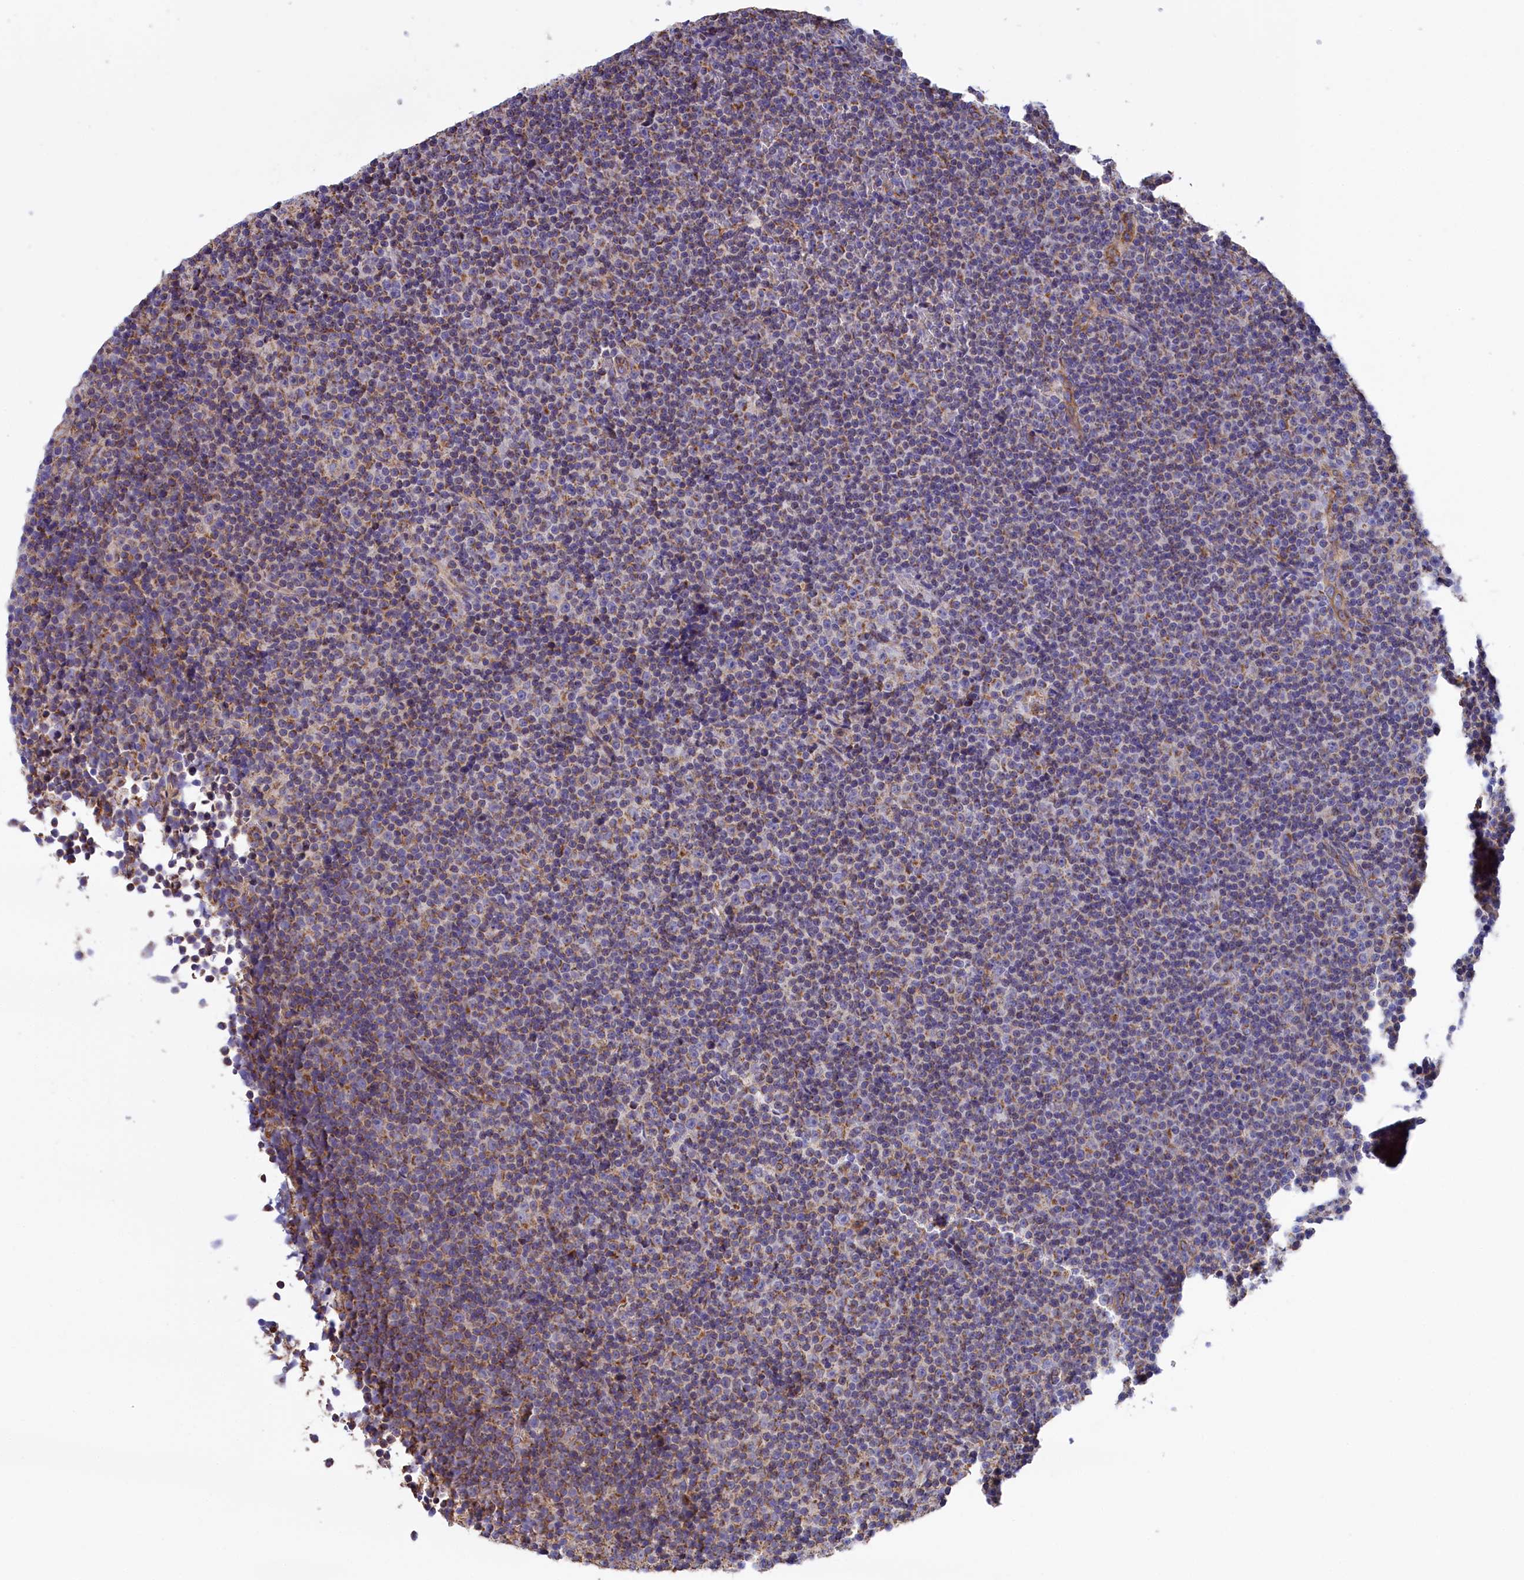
{"staining": {"intensity": "weak", "quantity": "<25%", "location": "cytoplasmic/membranous"}, "tissue": "lymphoma", "cell_type": "Tumor cells", "image_type": "cancer", "snomed": [{"axis": "morphology", "description": "Malignant lymphoma, non-Hodgkin's type, Low grade"}, {"axis": "topography", "description": "Lymph node"}], "caption": "Histopathology image shows no significant protein expression in tumor cells of lymphoma. (DAB (3,3'-diaminobenzidine) IHC, high magnification).", "gene": "GATB", "patient": {"sex": "female", "age": 67}}